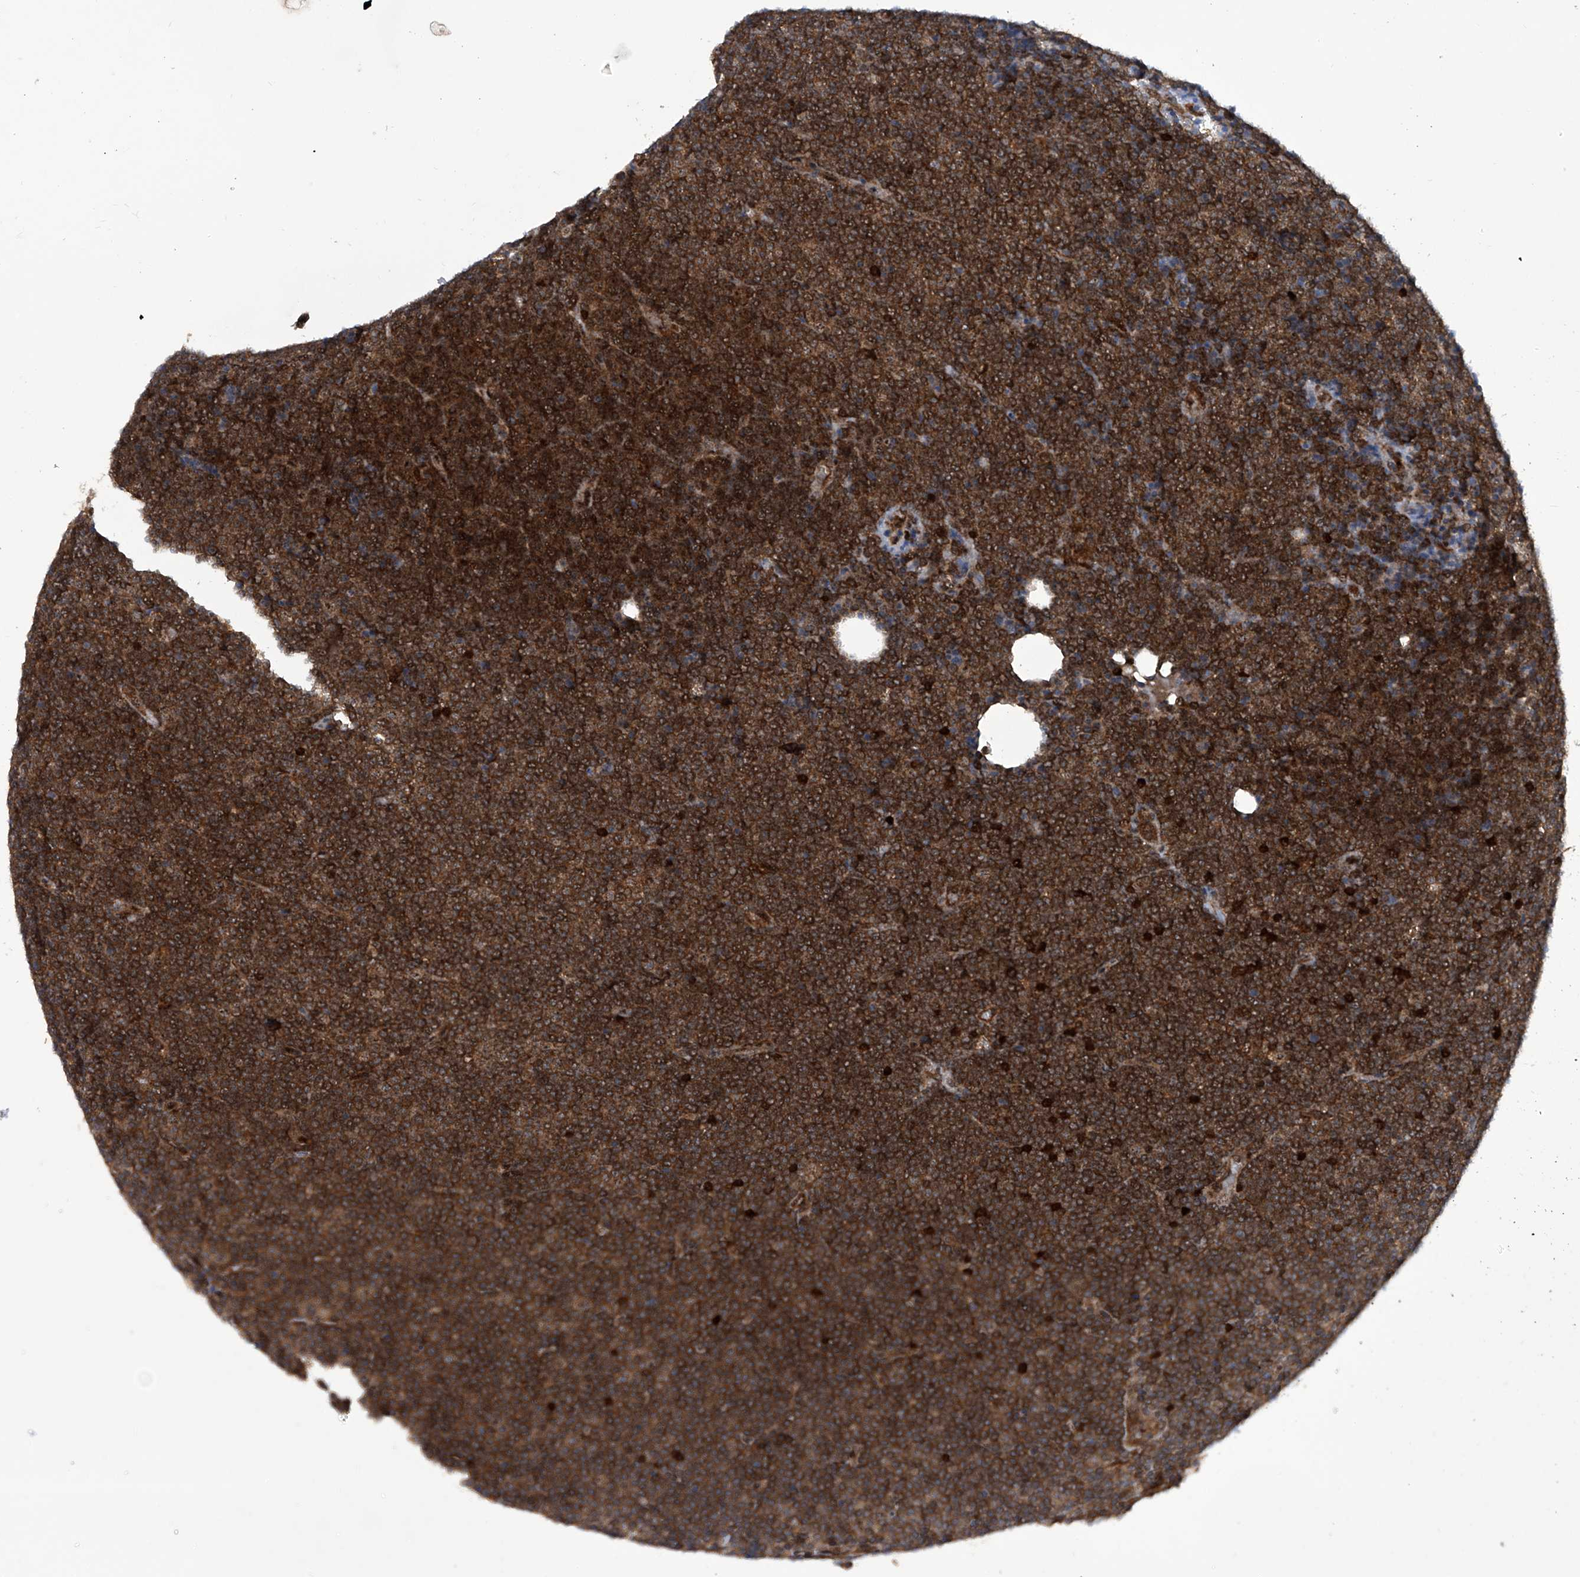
{"staining": {"intensity": "strong", "quantity": ">75%", "location": "cytoplasmic/membranous,nuclear"}, "tissue": "lymphoma", "cell_type": "Tumor cells", "image_type": "cancer", "snomed": [{"axis": "morphology", "description": "Malignant lymphoma, non-Hodgkin's type, Low grade"}, {"axis": "topography", "description": "Lymph node"}], "caption": "A micrograph showing strong cytoplasmic/membranous and nuclear positivity in approximately >75% of tumor cells in lymphoma, as visualized by brown immunohistochemical staining.", "gene": "CISH", "patient": {"sex": "female", "age": 67}}